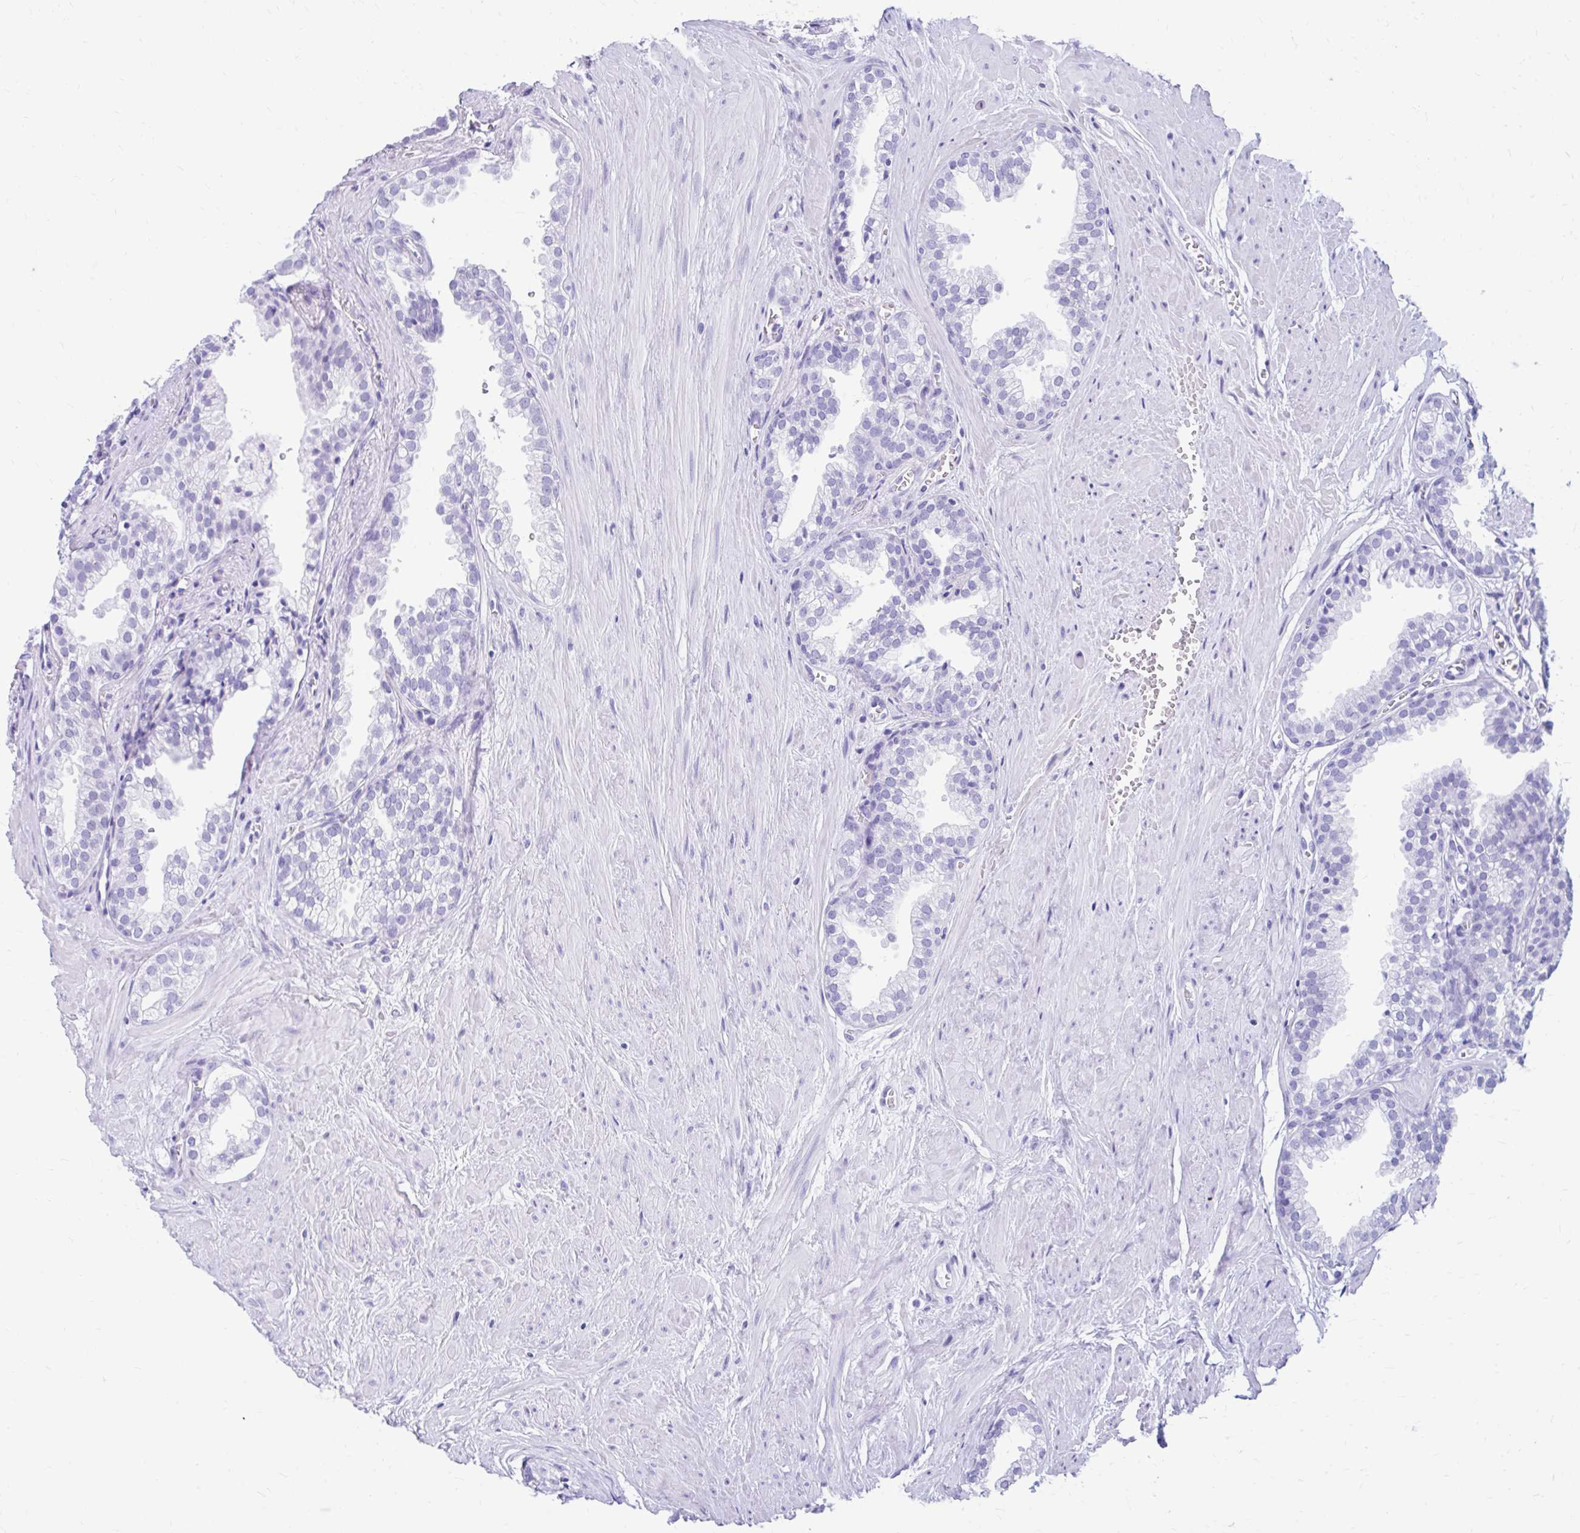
{"staining": {"intensity": "negative", "quantity": "none", "location": "none"}, "tissue": "prostate", "cell_type": "Glandular cells", "image_type": "normal", "snomed": [{"axis": "morphology", "description": "Normal tissue, NOS"}, {"axis": "topography", "description": "Prostate"}, {"axis": "topography", "description": "Peripheral nerve tissue"}], "caption": "The immunohistochemistry photomicrograph has no significant positivity in glandular cells of prostate.", "gene": "NSG2", "patient": {"sex": "male", "age": 55}}